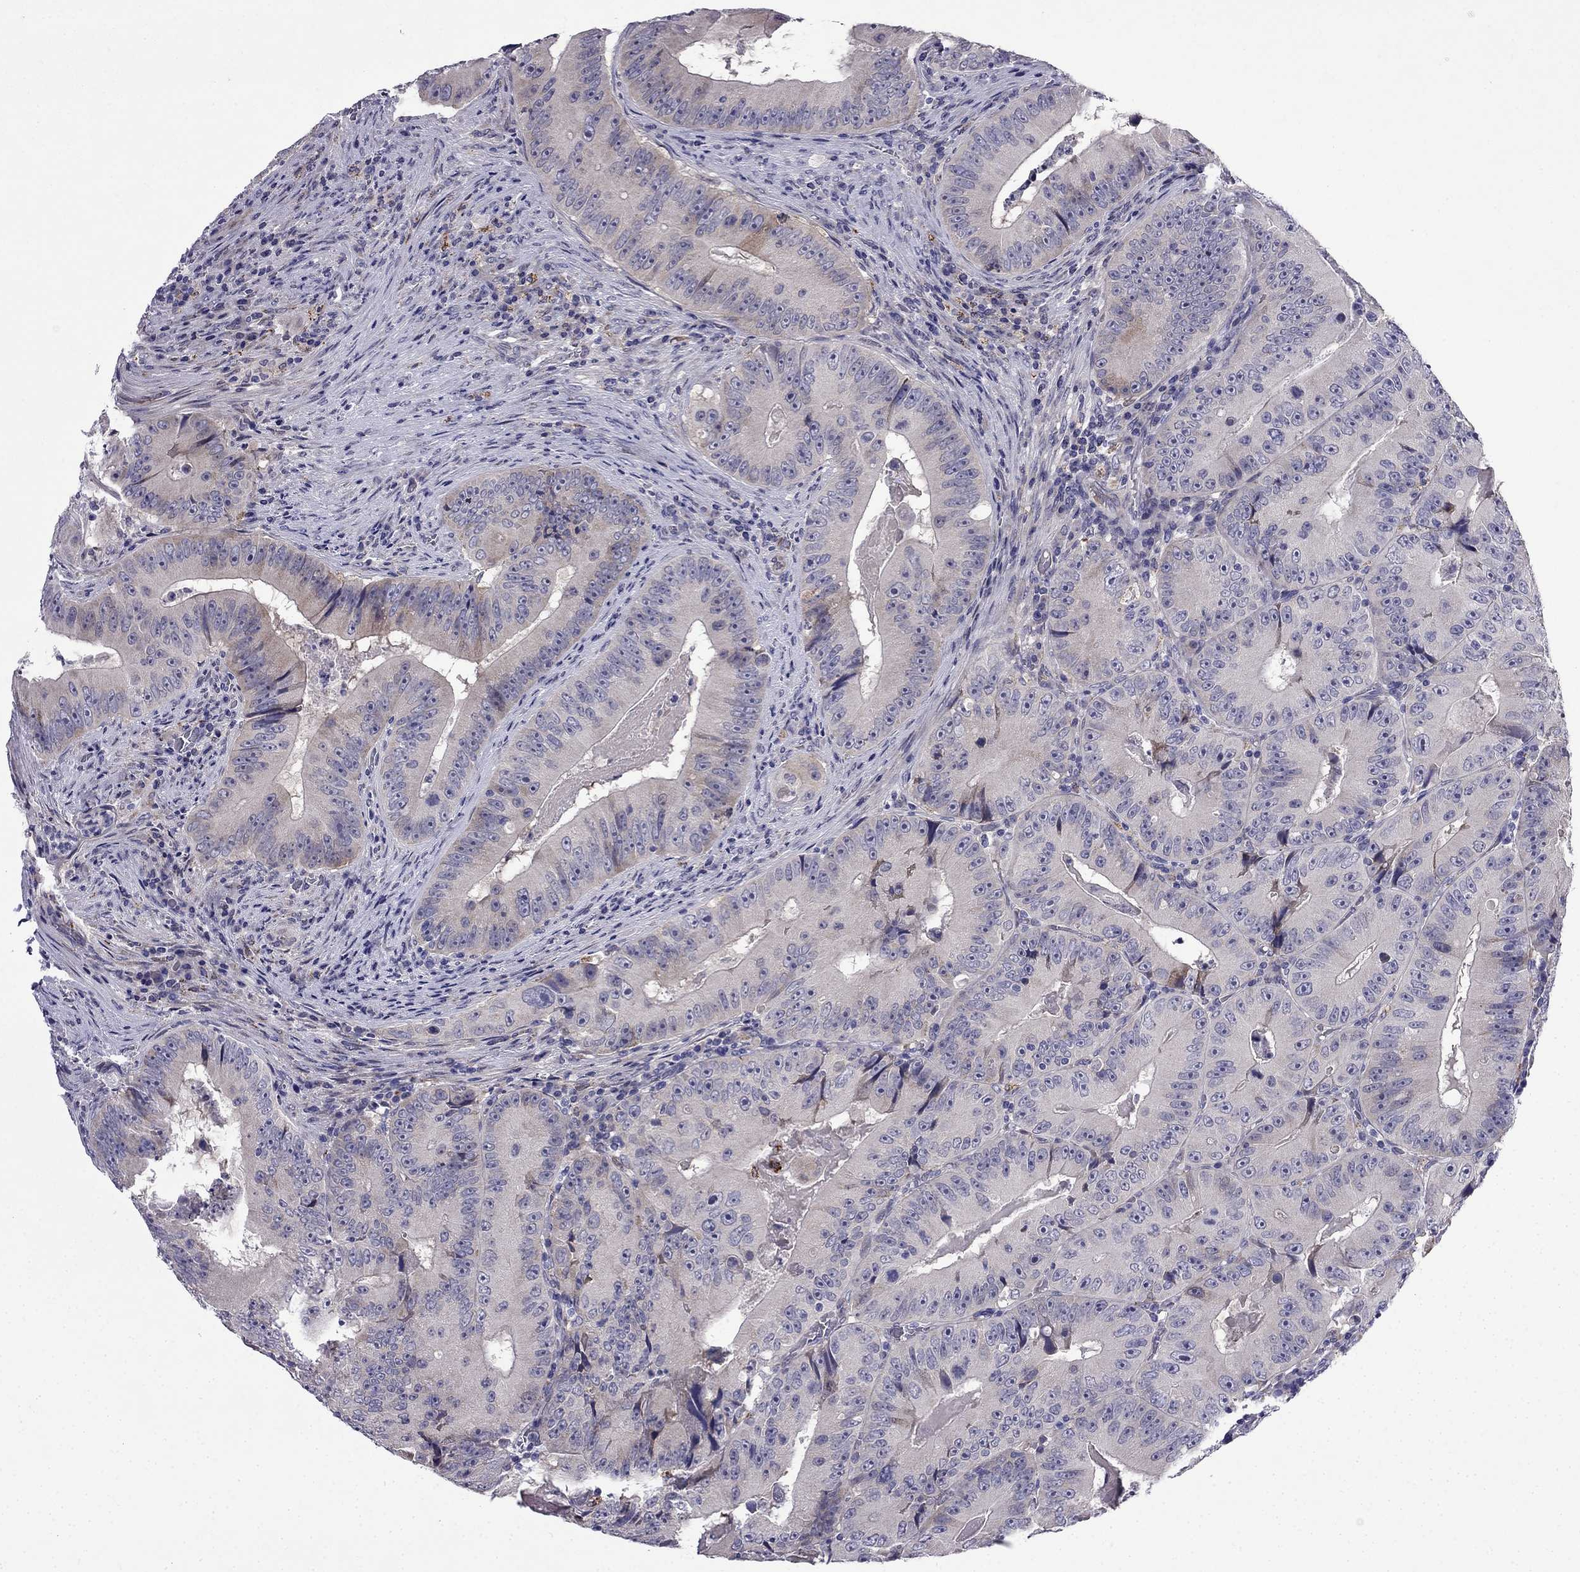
{"staining": {"intensity": "weak", "quantity": "<25%", "location": "cytoplasmic/membranous"}, "tissue": "colorectal cancer", "cell_type": "Tumor cells", "image_type": "cancer", "snomed": [{"axis": "morphology", "description": "Adenocarcinoma, NOS"}, {"axis": "topography", "description": "Colon"}], "caption": "Tumor cells are negative for protein expression in human adenocarcinoma (colorectal).", "gene": "PI16", "patient": {"sex": "female", "age": 86}}